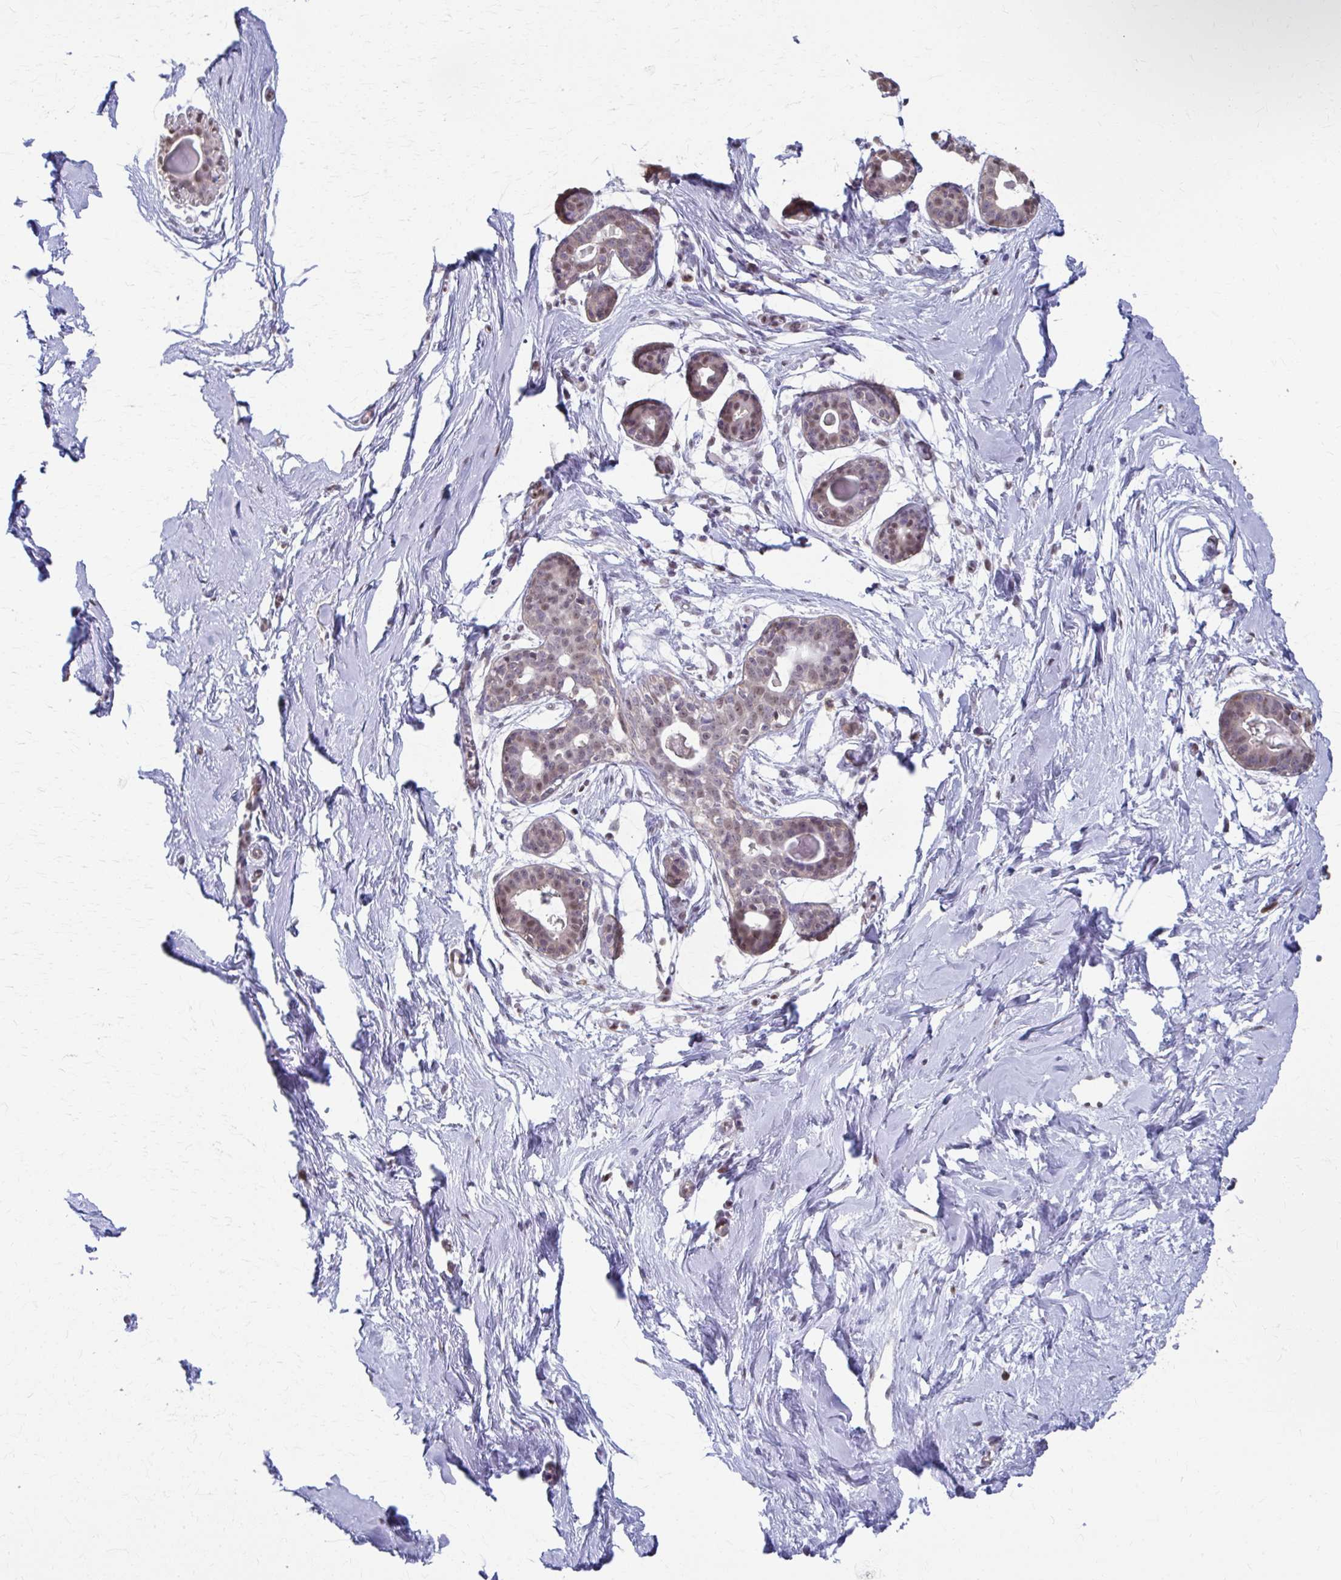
{"staining": {"intensity": "negative", "quantity": "none", "location": "none"}, "tissue": "breast", "cell_type": "Adipocytes", "image_type": "normal", "snomed": [{"axis": "morphology", "description": "Normal tissue, NOS"}, {"axis": "topography", "description": "Breast"}], "caption": "Breast was stained to show a protein in brown. There is no significant expression in adipocytes. The staining is performed using DAB (3,3'-diaminobenzidine) brown chromogen with nuclei counter-stained in using hematoxylin.", "gene": "ING4", "patient": {"sex": "female", "age": 45}}